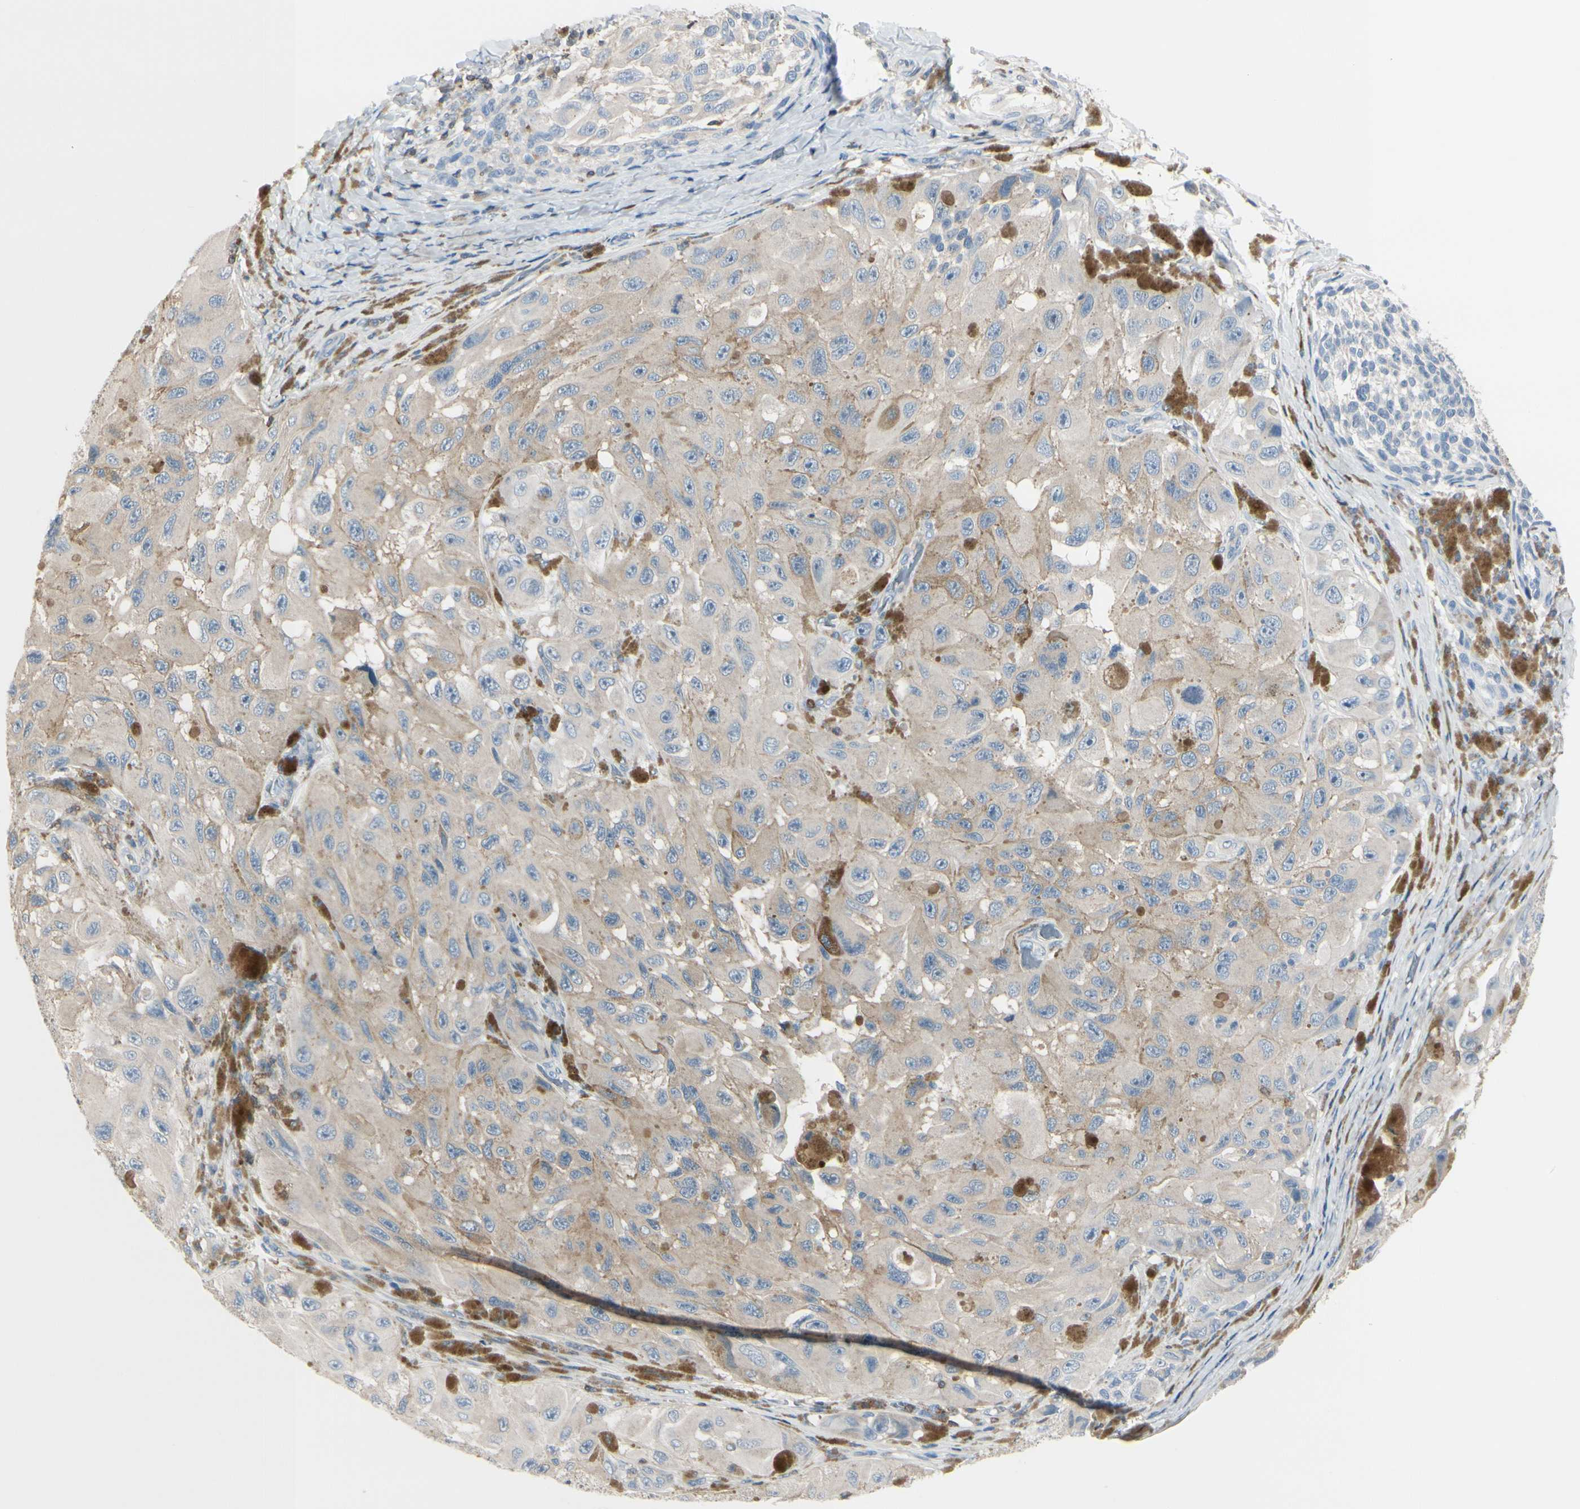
{"staining": {"intensity": "weak", "quantity": "25%-75%", "location": "cytoplasmic/membranous"}, "tissue": "melanoma", "cell_type": "Tumor cells", "image_type": "cancer", "snomed": [{"axis": "morphology", "description": "Malignant melanoma, NOS"}, {"axis": "topography", "description": "Skin"}], "caption": "Immunohistochemistry image of neoplastic tissue: melanoma stained using immunohistochemistry displays low levels of weak protein expression localized specifically in the cytoplasmic/membranous of tumor cells, appearing as a cytoplasmic/membranous brown color.", "gene": "SLC9A3R1", "patient": {"sex": "female", "age": 73}}